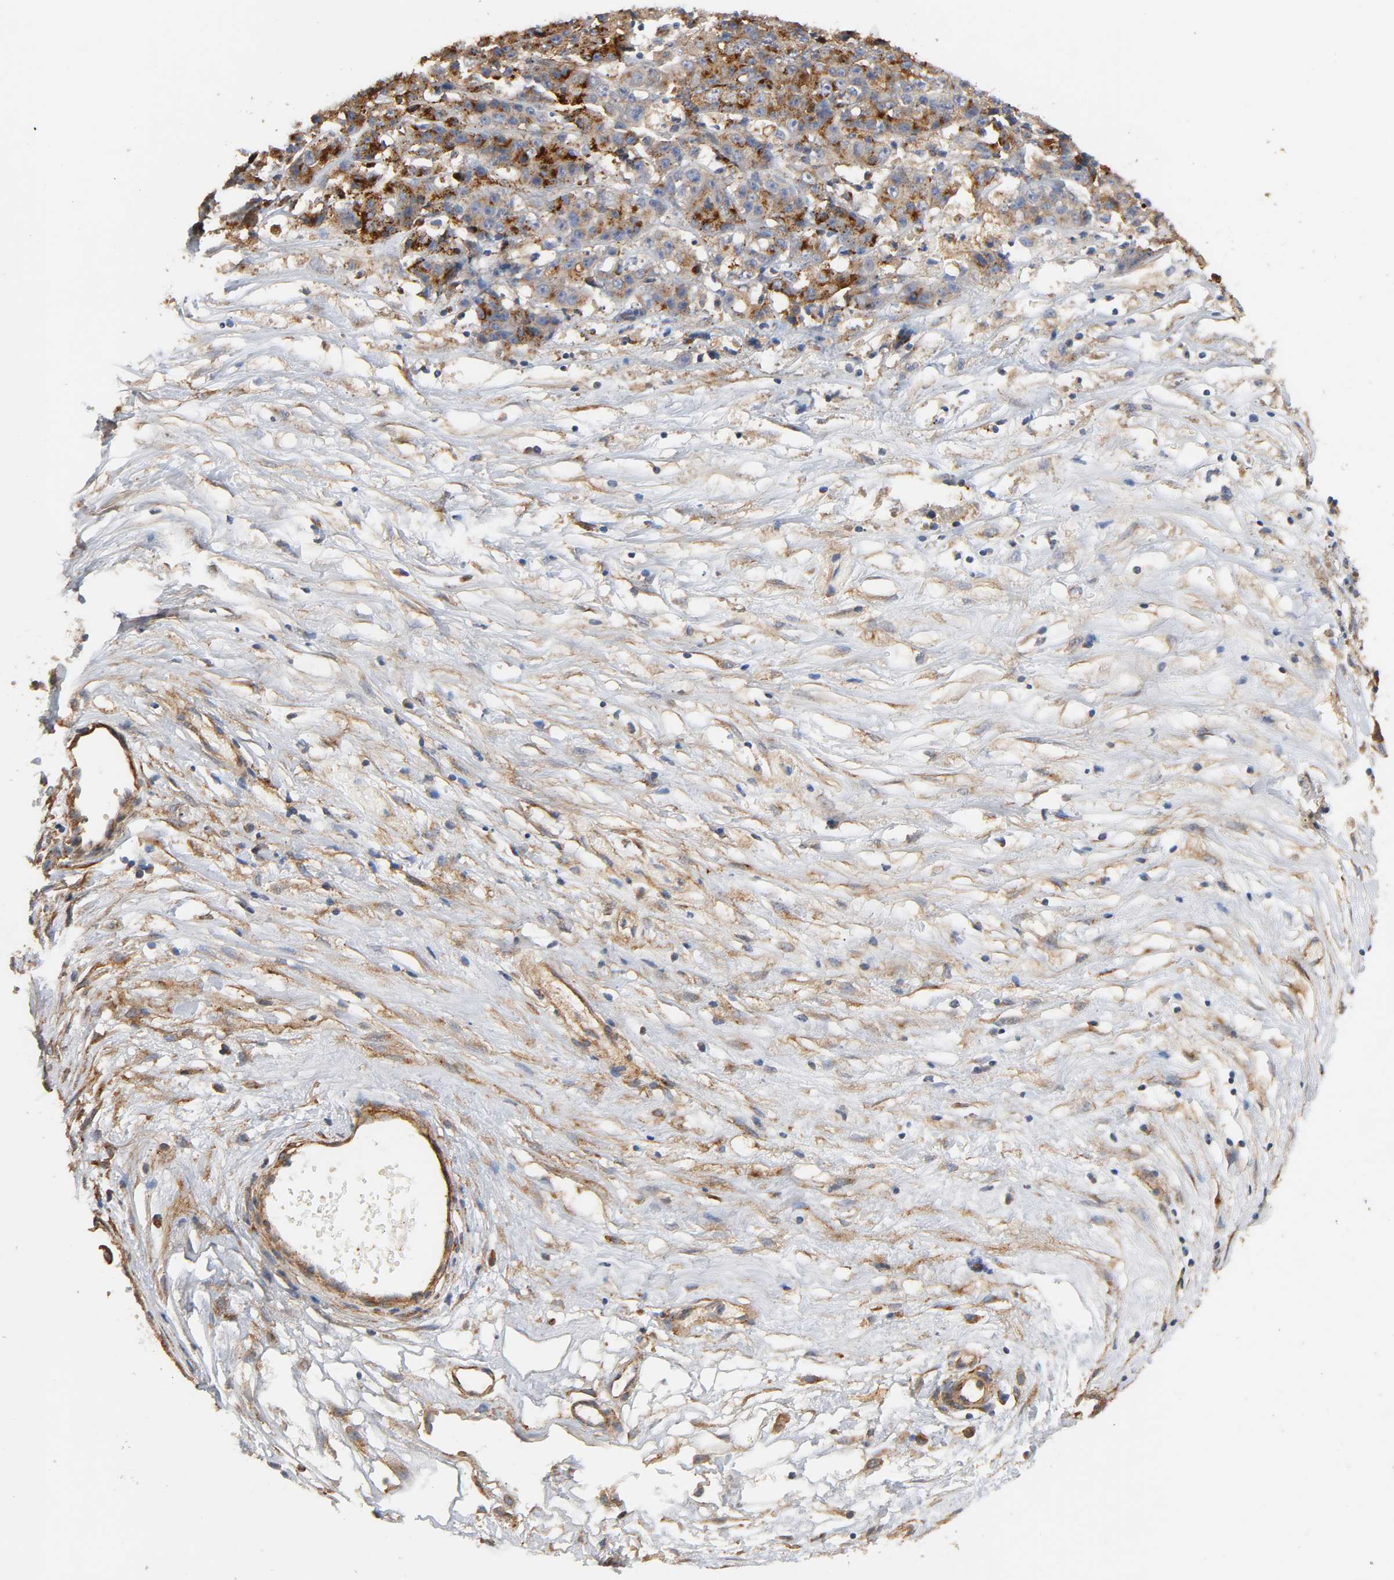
{"staining": {"intensity": "moderate", "quantity": "25%-75%", "location": "cytoplasmic/membranous"}, "tissue": "ovarian cancer", "cell_type": "Tumor cells", "image_type": "cancer", "snomed": [{"axis": "morphology", "description": "Carcinoma, endometroid"}, {"axis": "topography", "description": "Ovary"}], "caption": "Immunohistochemistry (IHC) staining of ovarian cancer, which reveals medium levels of moderate cytoplasmic/membranous positivity in approximately 25%-75% of tumor cells indicating moderate cytoplasmic/membranous protein positivity. The staining was performed using DAB (brown) for protein detection and nuclei were counterstained in hematoxylin (blue).", "gene": "IFITM3", "patient": {"sex": "female", "age": 42}}